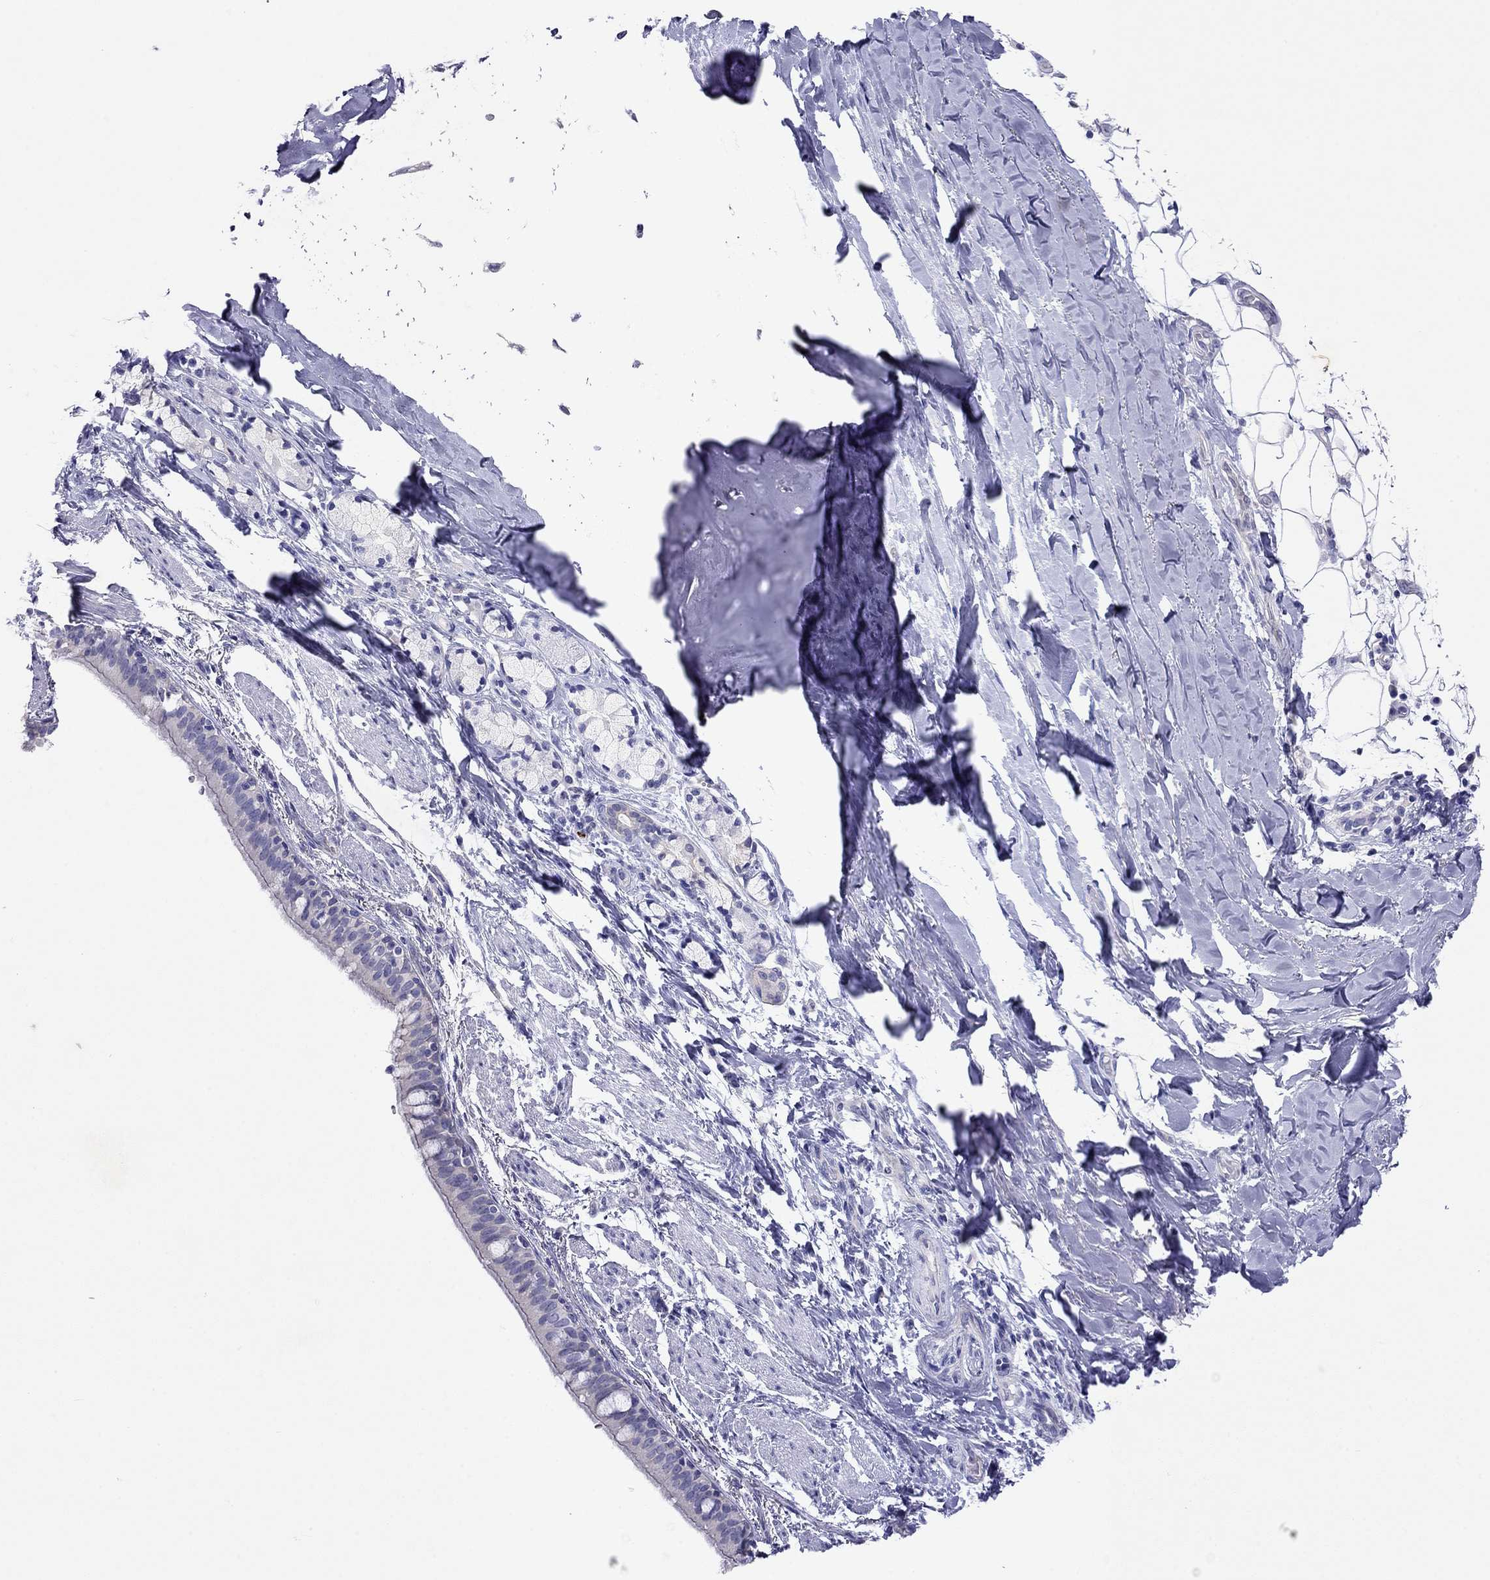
{"staining": {"intensity": "negative", "quantity": "none", "location": "none"}, "tissue": "bronchus", "cell_type": "Respiratory epithelial cells", "image_type": "normal", "snomed": [{"axis": "morphology", "description": "Normal tissue, NOS"}, {"axis": "morphology", "description": "Squamous cell carcinoma, NOS"}, {"axis": "topography", "description": "Bronchus"}, {"axis": "topography", "description": "Lung"}], "caption": "Respiratory epithelial cells show no significant protein staining in unremarkable bronchus. (Brightfield microscopy of DAB immunohistochemistry at high magnification).", "gene": "CAPNS2", "patient": {"sex": "male", "age": 69}}